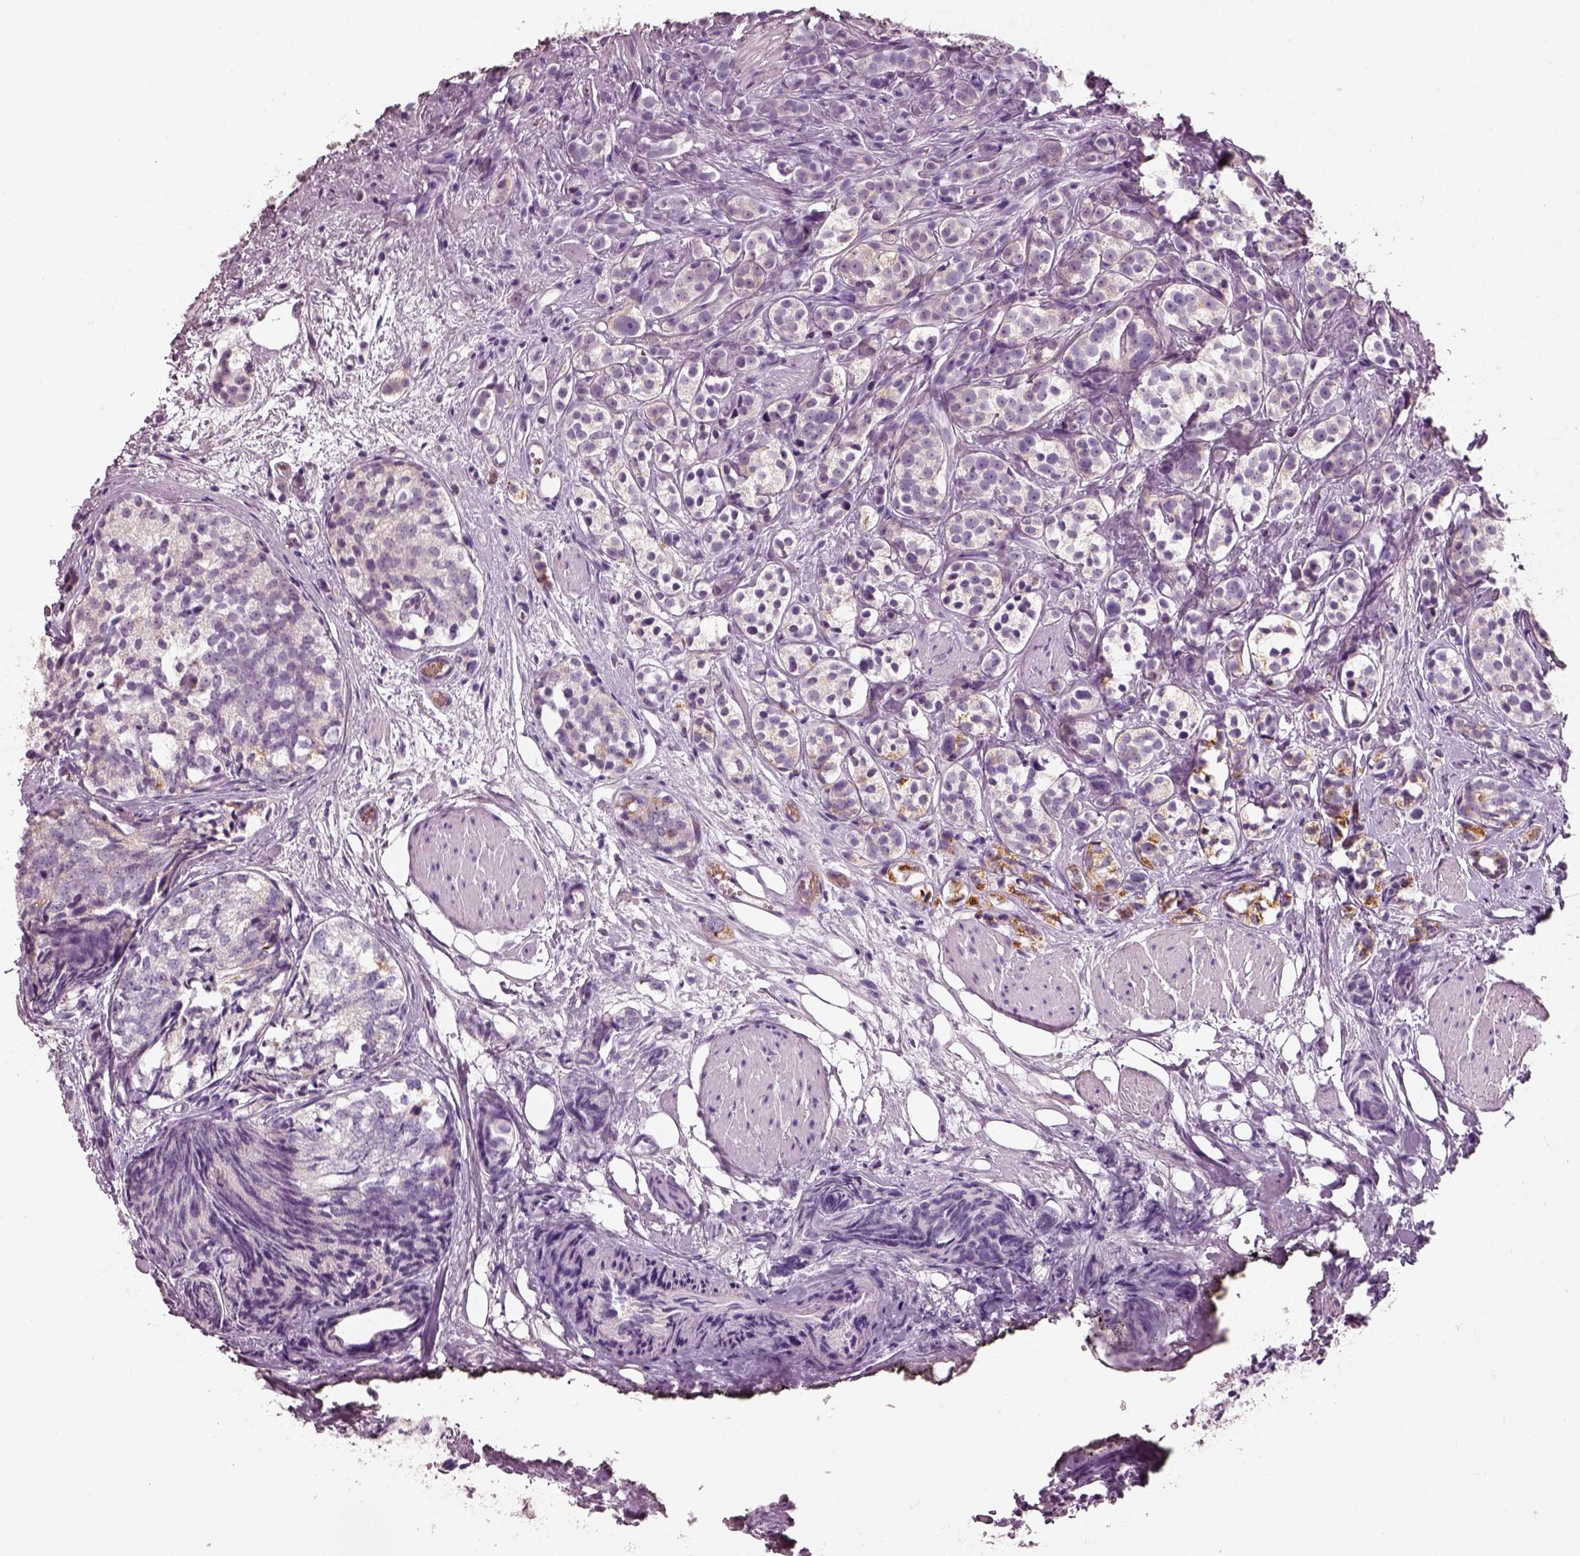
{"staining": {"intensity": "negative", "quantity": "none", "location": "none"}, "tissue": "prostate cancer", "cell_type": "Tumor cells", "image_type": "cancer", "snomed": [{"axis": "morphology", "description": "Adenocarcinoma, High grade"}, {"axis": "topography", "description": "Prostate"}], "caption": "Adenocarcinoma (high-grade) (prostate) stained for a protein using immunohistochemistry (IHC) displays no expression tumor cells.", "gene": "ELSPBP1", "patient": {"sex": "male", "age": 53}}